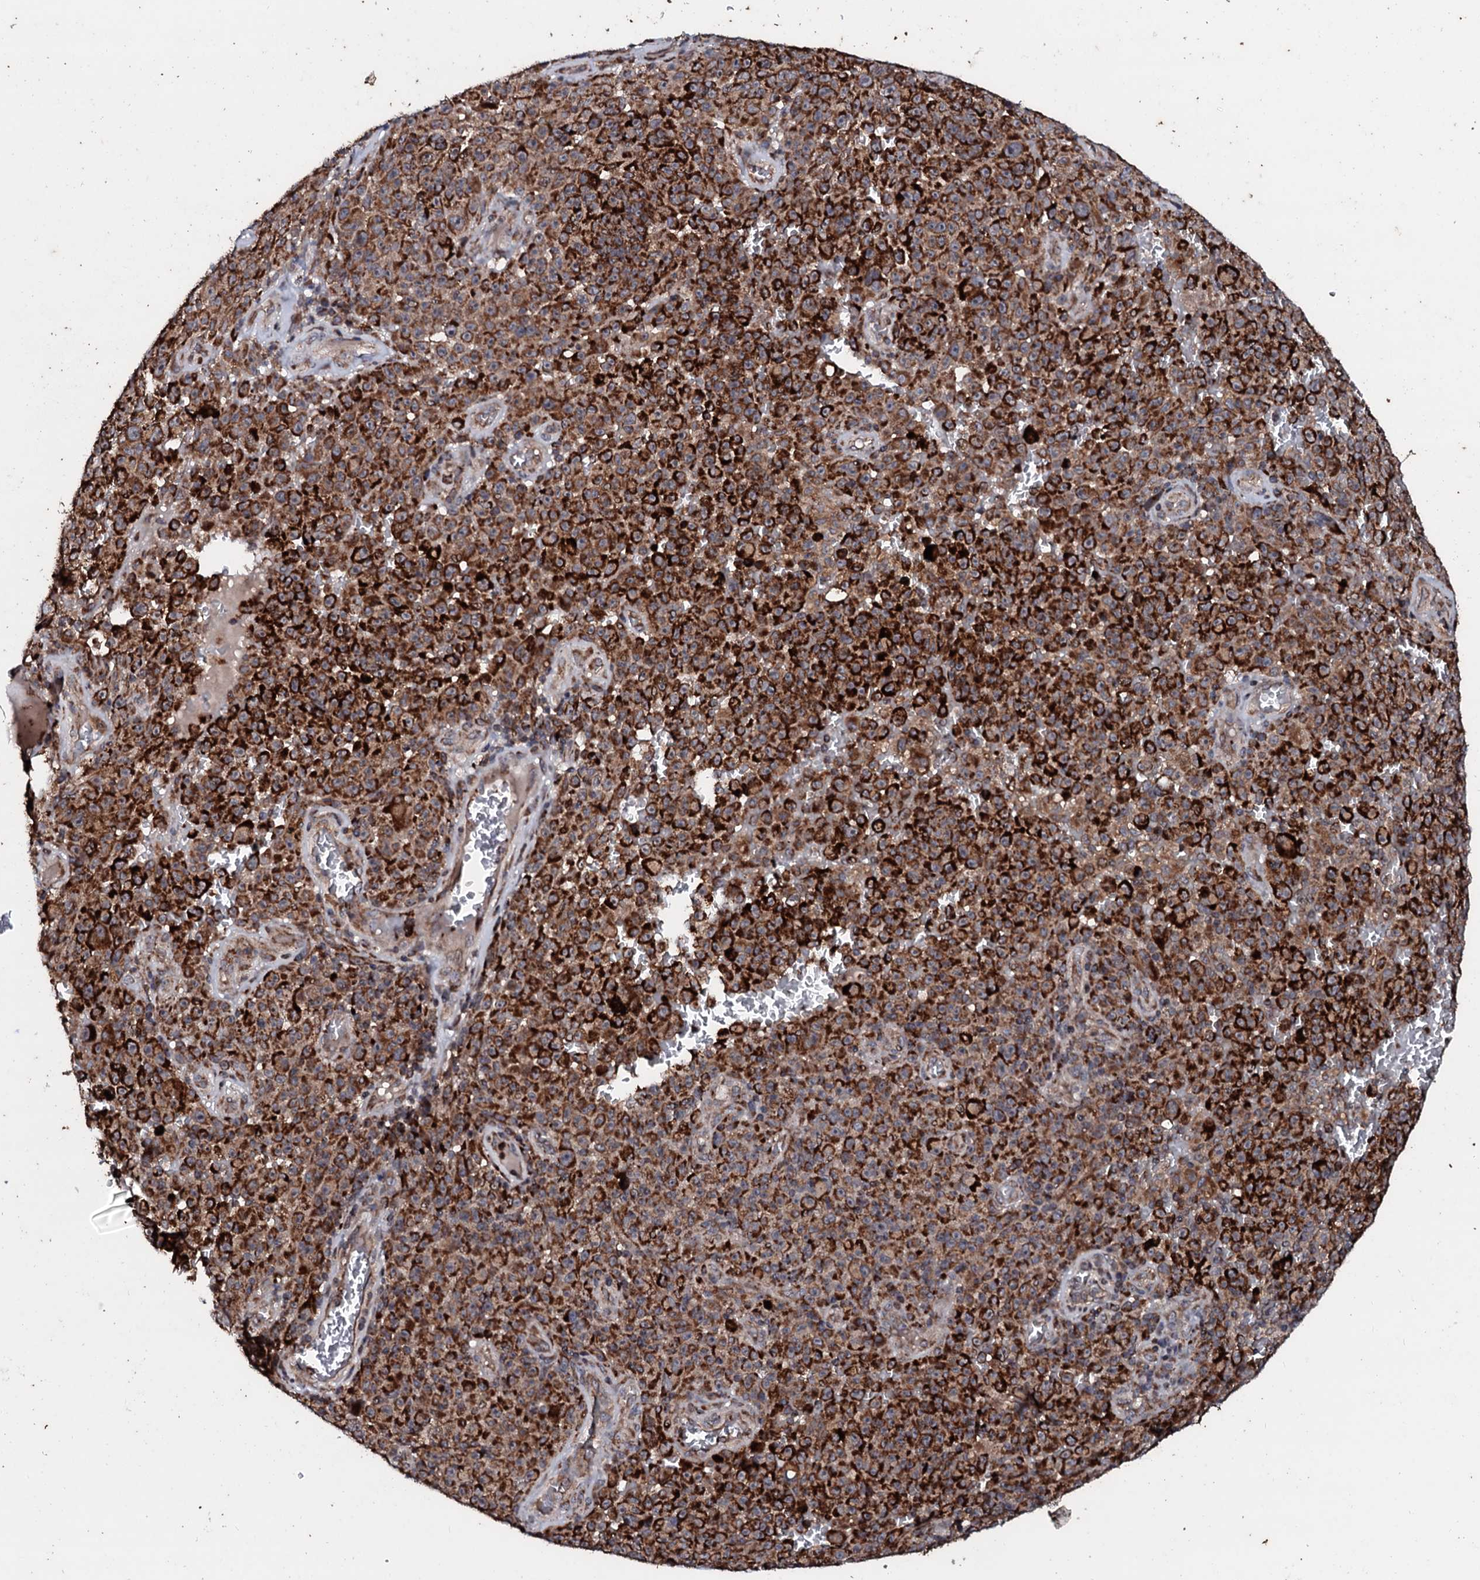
{"staining": {"intensity": "strong", "quantity": ">75%", "location": "cytoplasmic/membranous"}, "tissue": "melanoma", "cell_type": "Tumor cells", "image_type": "cancer", "snomed": [{"axis": "morphology", "description": "Malignant melanoma, NOS"}, {"axis": "topography", "description": "Skin"}], "caption": "Melanoma stained for a protein demonstrates strong cytoplasmic/membranous positivity in tumor cells.", "gene": "SDHAF2", "patient": {"sex": "female", "age": 82}}